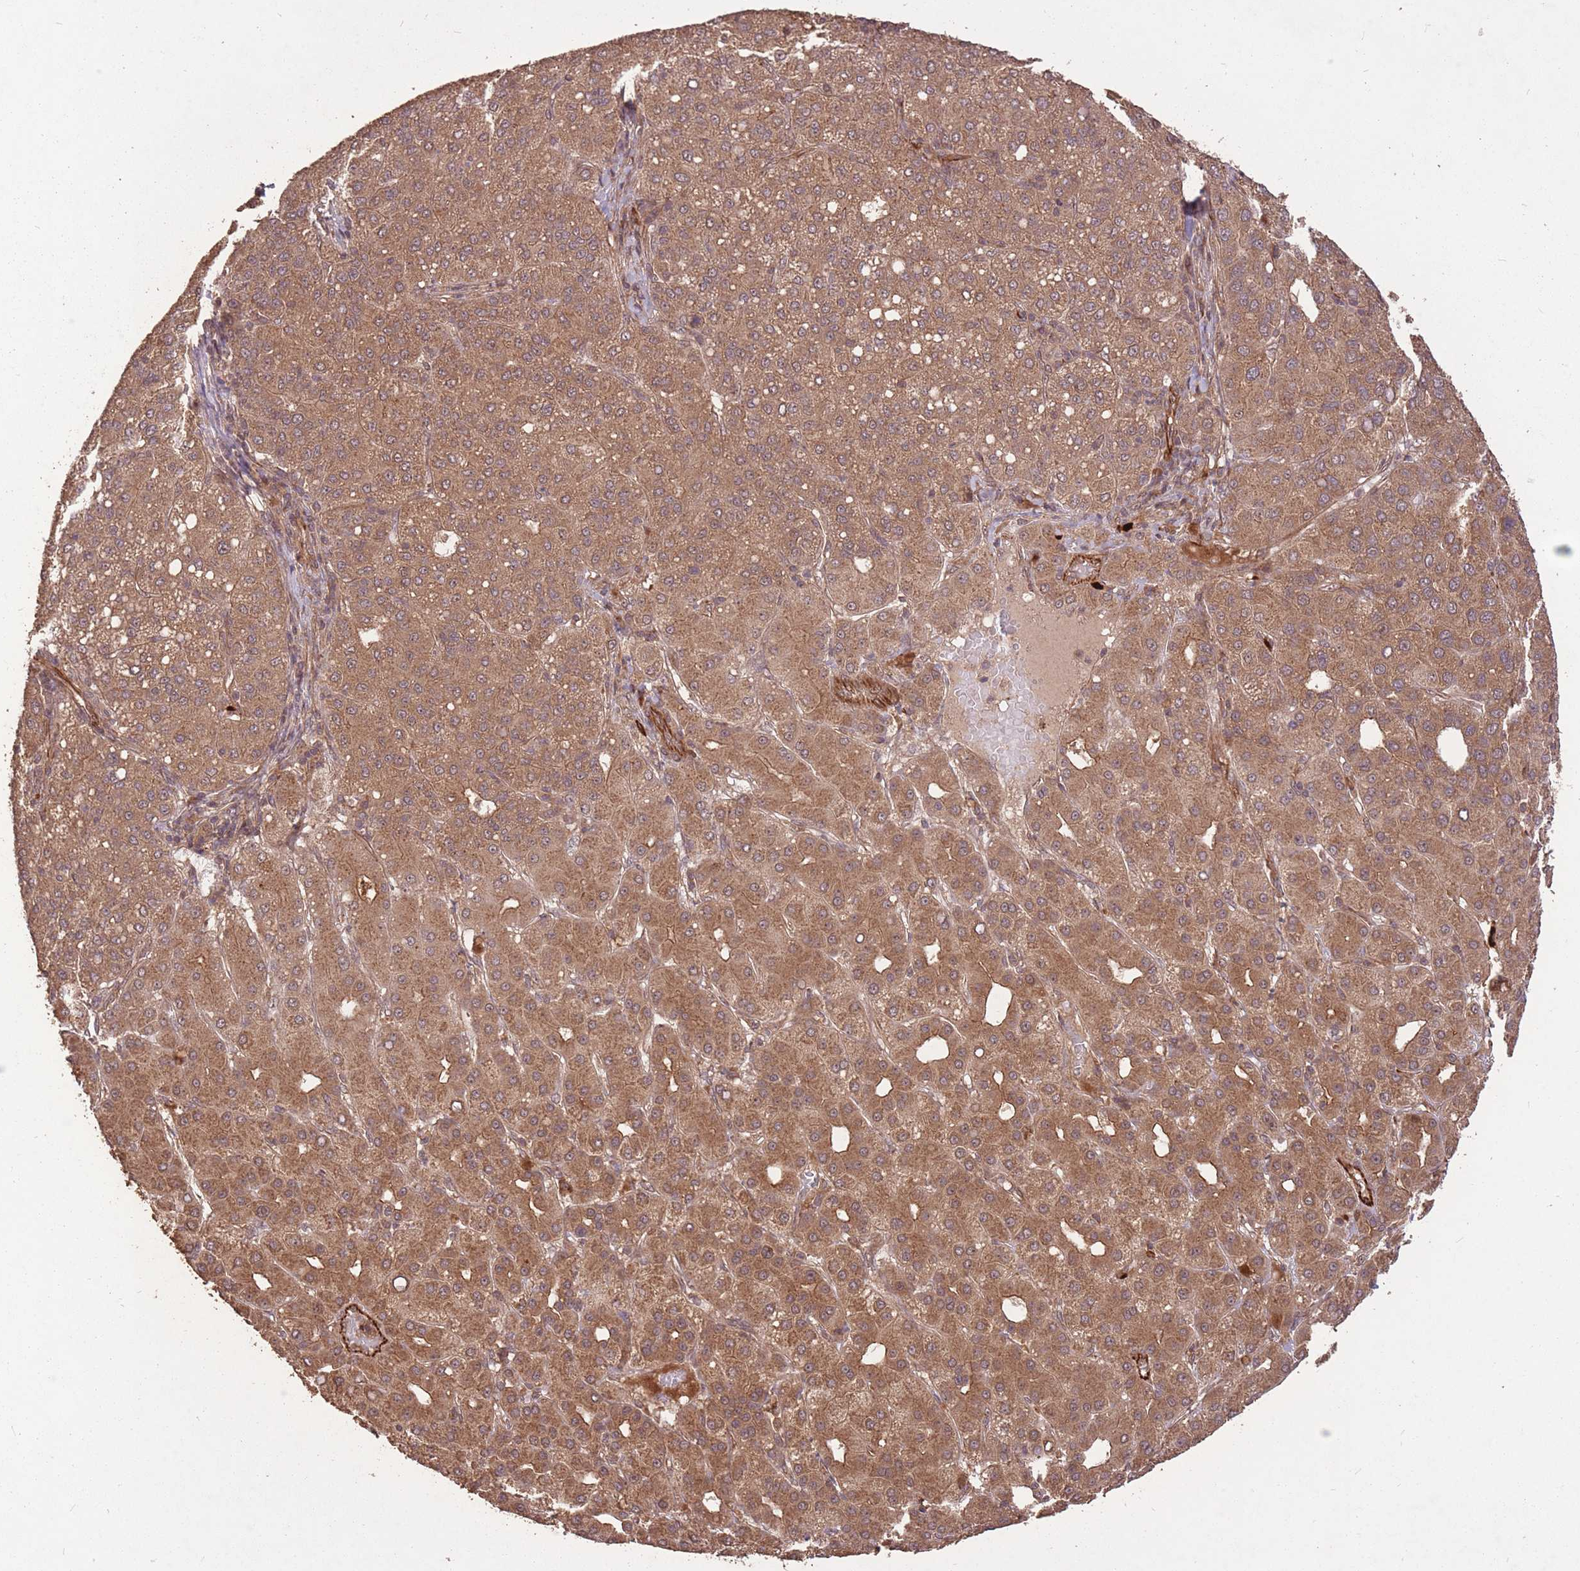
{"staining": {"intensity": "moderate", "quantity": ">75%", "location": "cytoplasmic/membranous"}, "tissue": "liver cancer", "cell_type": "Tumor cells", "image_type": "cancer", "snomed": [{"axis": "morphology", "description": "Carcinoma, Hepatocellular, NOS"}, {"axis": "topography", "description": "Liver"}], "caption": "An image showing moderate cytoplasmic/membranous staining in approximately >75% of tumor cells in liver cancer, as visualized by brown immunohistochemical staining.", "gene": "ERBB3", "patient": {"sex": "male", "age": 65}}